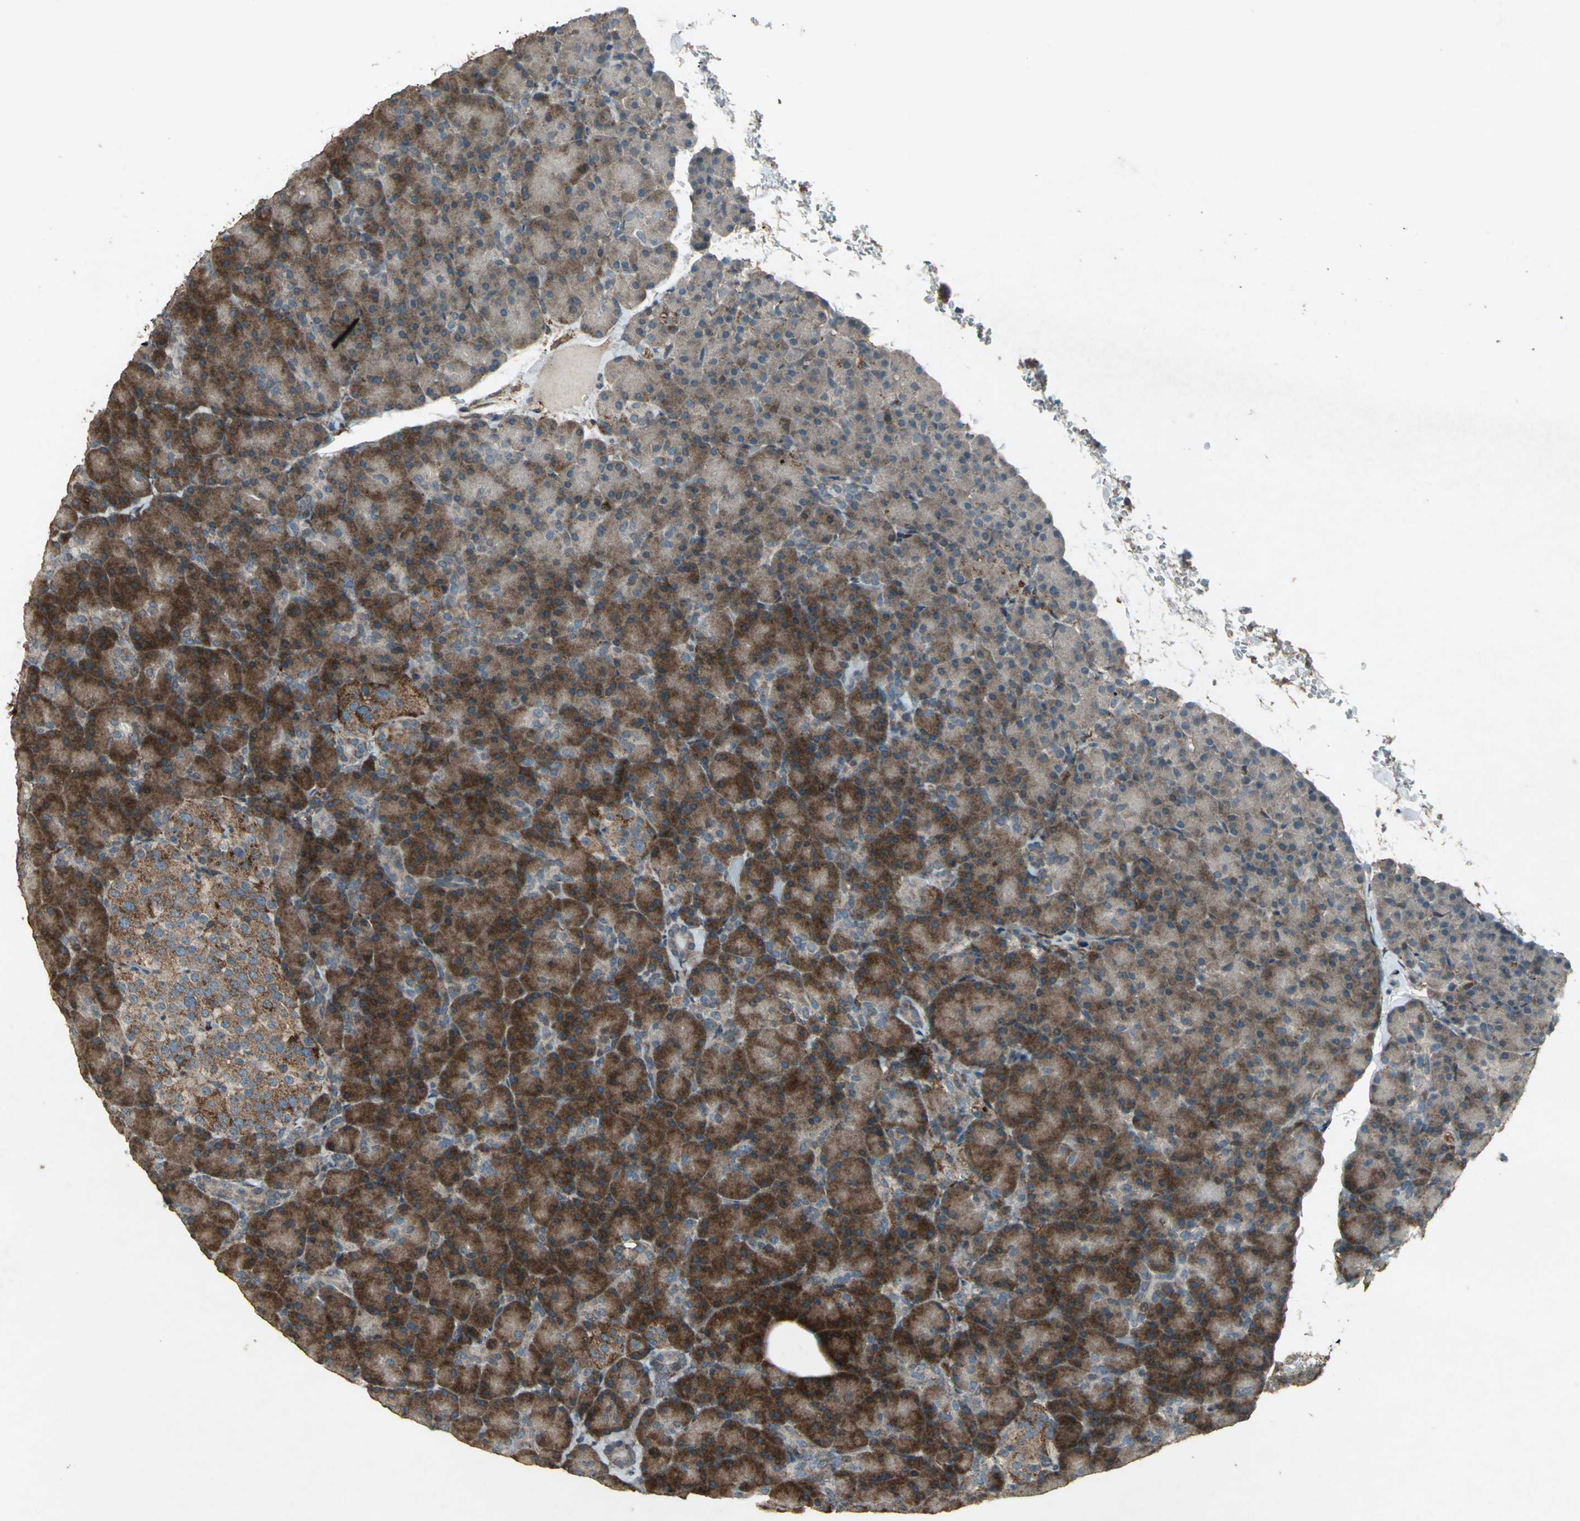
{"staining": {"intensity": "strong", "quantity": ">75%", "location": "cytoplasmic/membranous"}, "tissue": "pancreas", "cell_type": "Exocrine glandular cells", "image_type": "normal", "snomed": [{"axis": "morphology", "description": "Normal tissue, NOS"}, {"axis": "topography", "description": "Pancreas"}], "caption": "DAB immunohistochemical staining of normal pancreas displays strong cytoplasmic/membranous protein positivity in about >75% of exocrine glandular cells.", "gene": "SEPTIN4", "patient": {"sex": "female", "age": 43}}